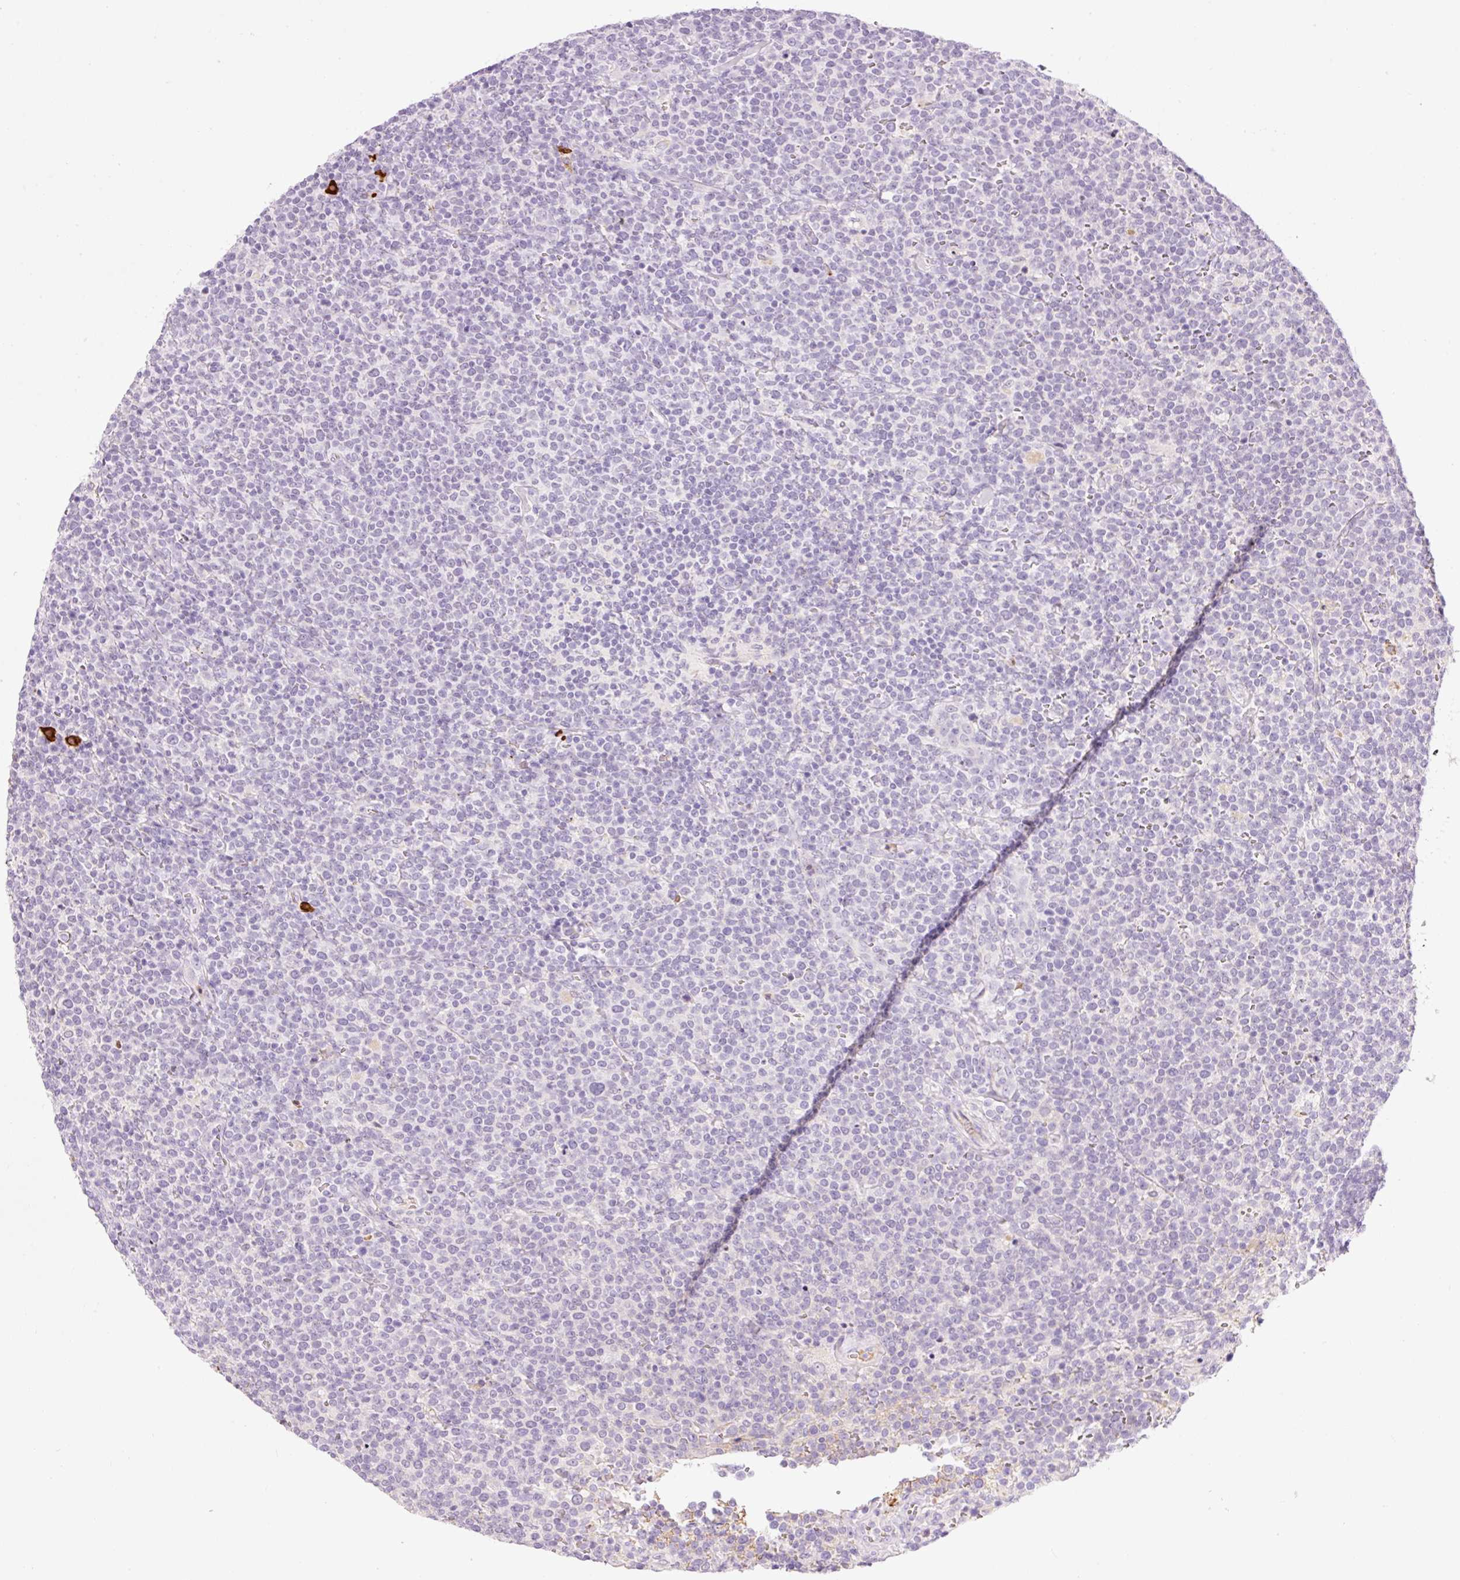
{"staining": {"intensity": "negative", "quantity": "none", "location": "none"}, "tissue": "lymphoma", "cell_type": "Tumor cells", "image_type": "cancer", "snomed": [{"axis": "morphology", "description": "Malignant lymphoma, non-Hodgkin's type, High grade"}, {"axis": "topography", "description": "Lymph node"}], "caption": "A high-resolution histopathology image shows immunohistochemistry staining of lymphoma, which displays no significant positivity in tumor cells. Brightfield microscopy of IHC stained with DAB (3,3'-diaminobenzidine) (brown) and hematoxylin (blue), captured at high magnification.", "gene": "PRPF38B", "patient": {"sex": "male", "age": 61}}